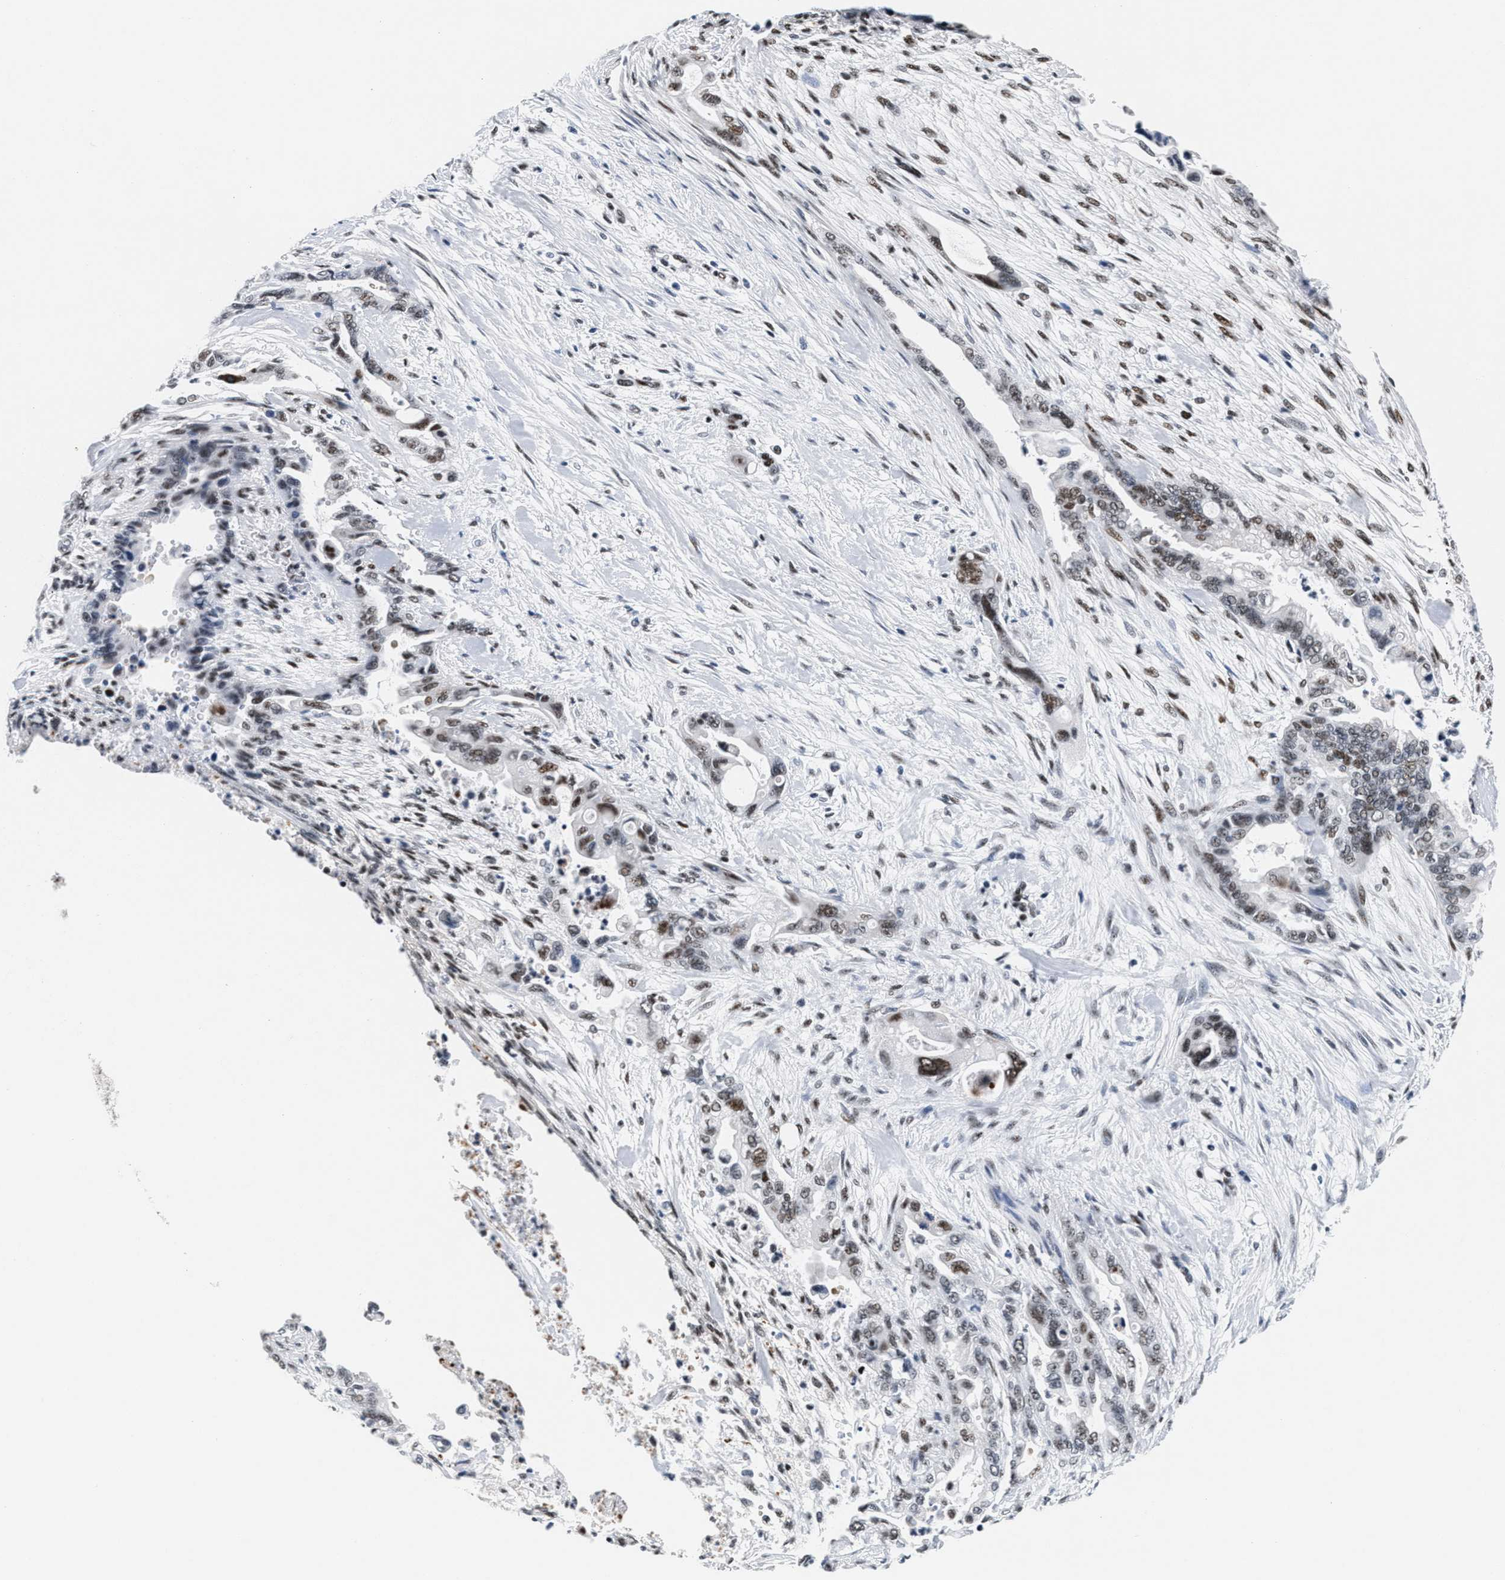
{"staining": {"intensity": "moderate", "quantity": ">75%", "location": "nuclear"}, "tissue": "pancreatic cancer", "cell_type": "Tumor cells", "image_type": "cancer", "snomed": [{"axis": "morphology", "description": "Adenocarcinoma, NOS"}, {"axis": "topography", "description": "Pancreas"}], "caption": "Immunohistochemical staining of pancreatic cancer (adenocarcinoma) shows medium levels of moderate nuclear protein expression in about >75% of tumor cells.", "gene": "RAD50", "patient": {"sex": "male", "age": 70}}